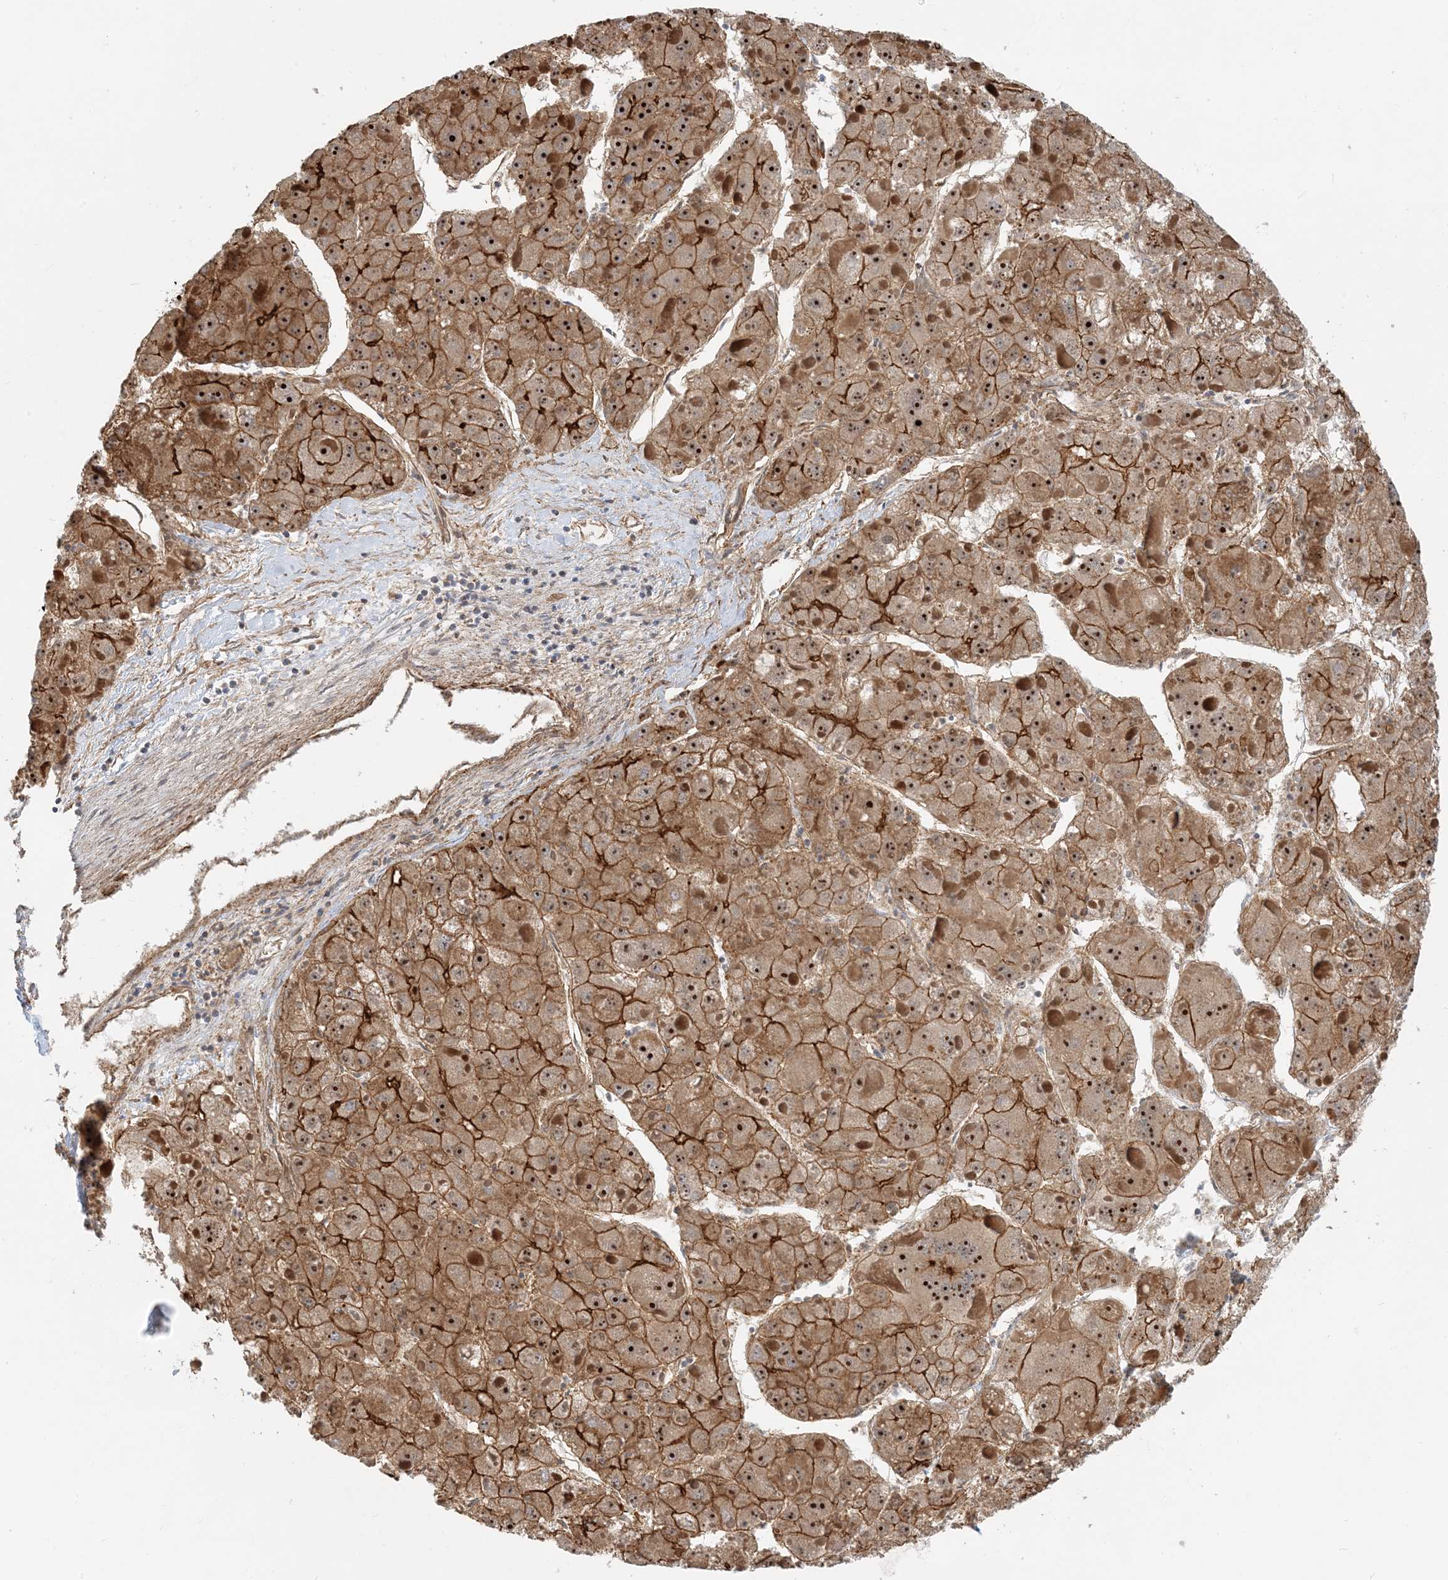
{"staining": {"intensity": "moderate", "quantity": ">75%", "location": "cytoplasmic/membranous,nuclear"}, "tissue": "liver cancer", "cell_type": "Tumor cells", "image_type": "cancer", "snomed": [{"axis": "morphology", "description": "Carcinoma, Hepatocellular, NOS"}, {"axis": "topography", "description": "Liver"}], "caption": "Immunohistochemical staining of liver cancer (hepatocellular carcinoma) demonstrates moderate cytoplasmic/membranous and nuclear protein expression in approximately >75% of tumor cells.", "gene": "MYL5", "patient": {"sex": "female", "age": 73}}